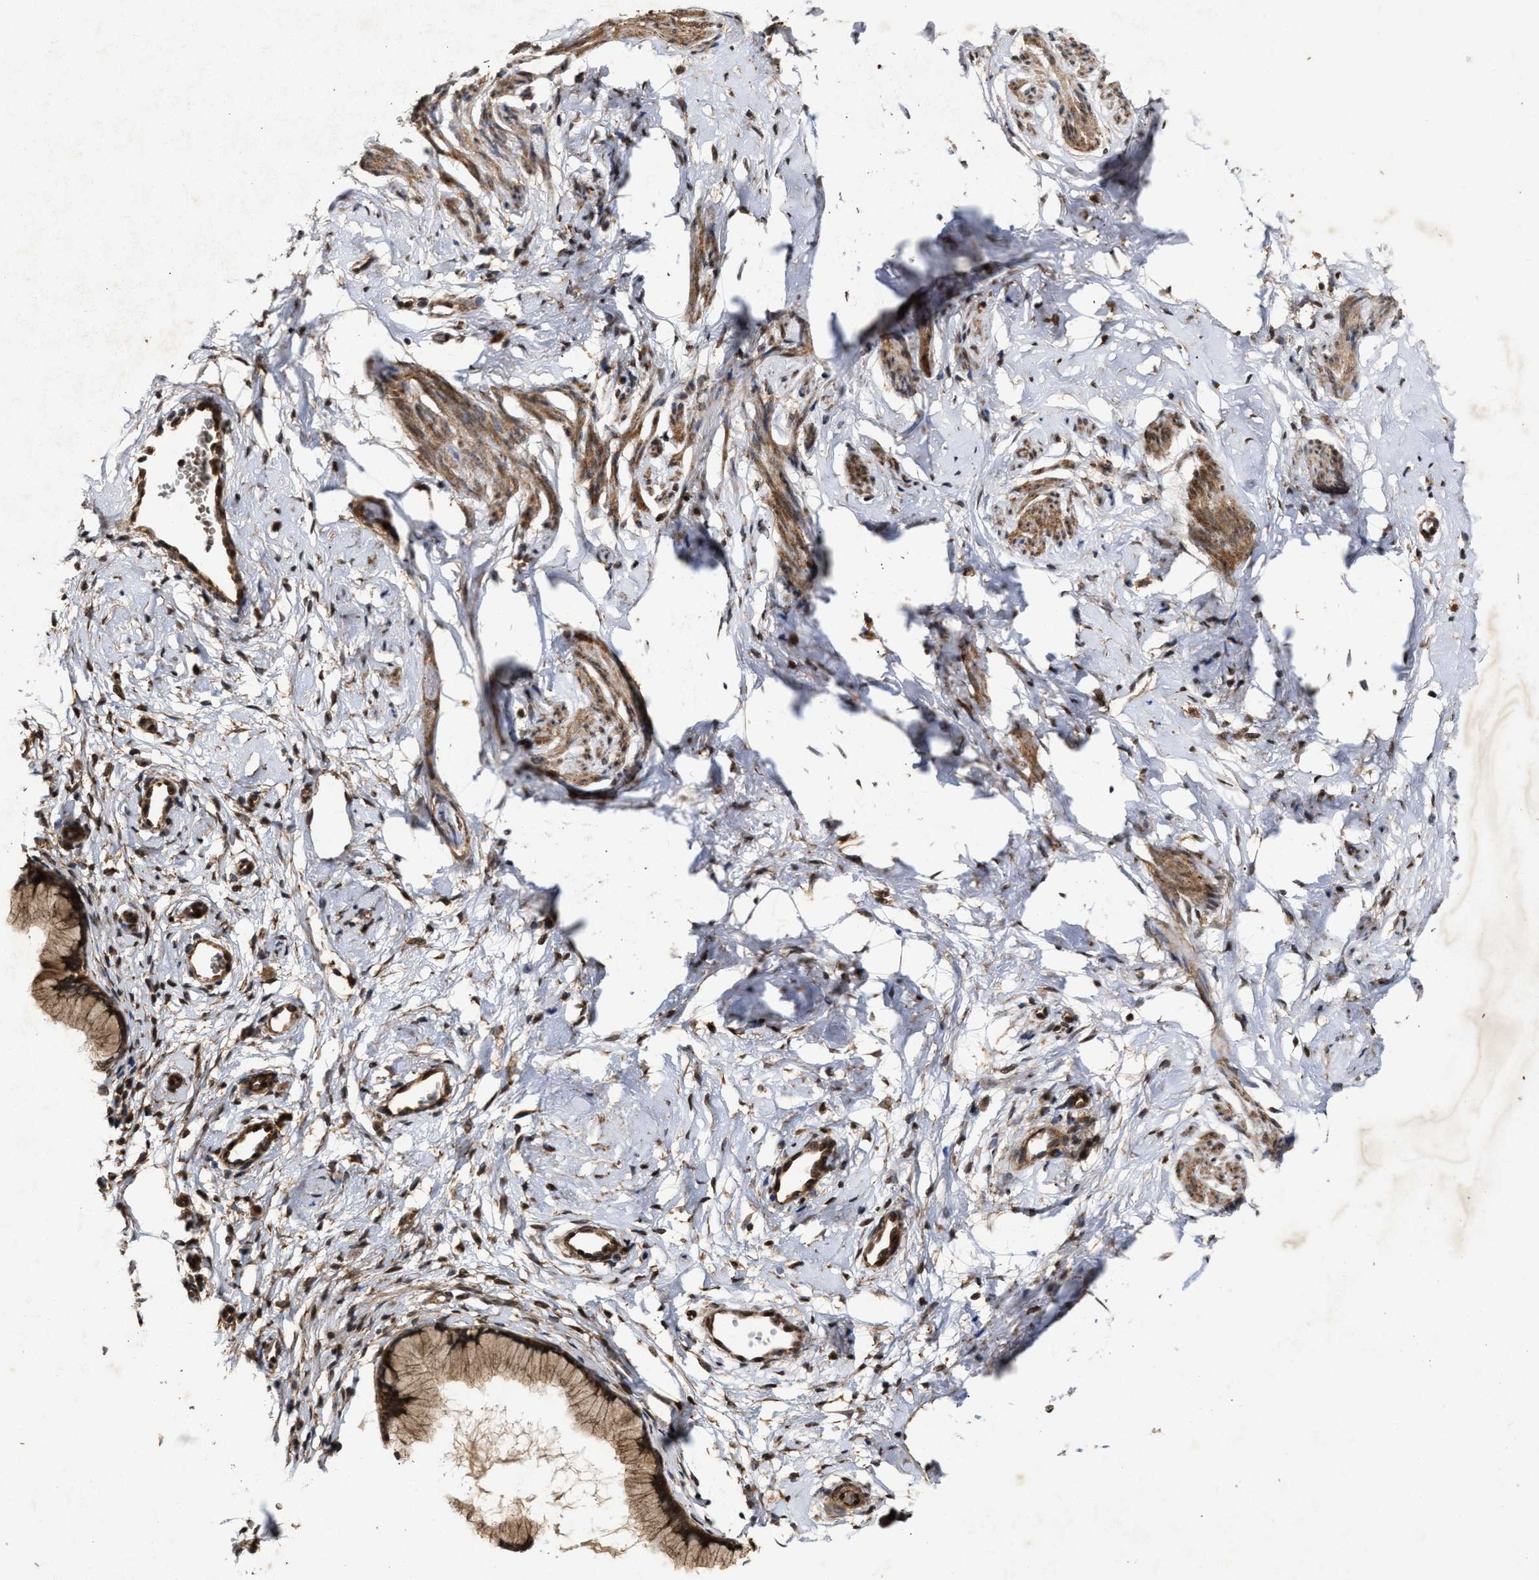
{"staining": {"intensity": "moderate", "quantity": ">75%", "location": "cytoplasmic/membranous"}, "tissue": "cervix", "cell_type": "Glandular cells", "image_type": "normal", "snomed": [{"axis": "morphology", "description": "Normal tissue, NOS"}, {"axis": "topography", "description": "Cervix"}], "caption": "Protein expression analysis of unremarkable human cervix reveals moderate cytoplasmic/membranous expression in about >75% of glandular cells. Using DAB (3,3'-diaminobenzidine) (brown) and hematoxylin (blue) stains, captured at high magnification using brightfield microscopy.", "gene": "CFLAR", "patient": {"sex": "female", "age": 65}}